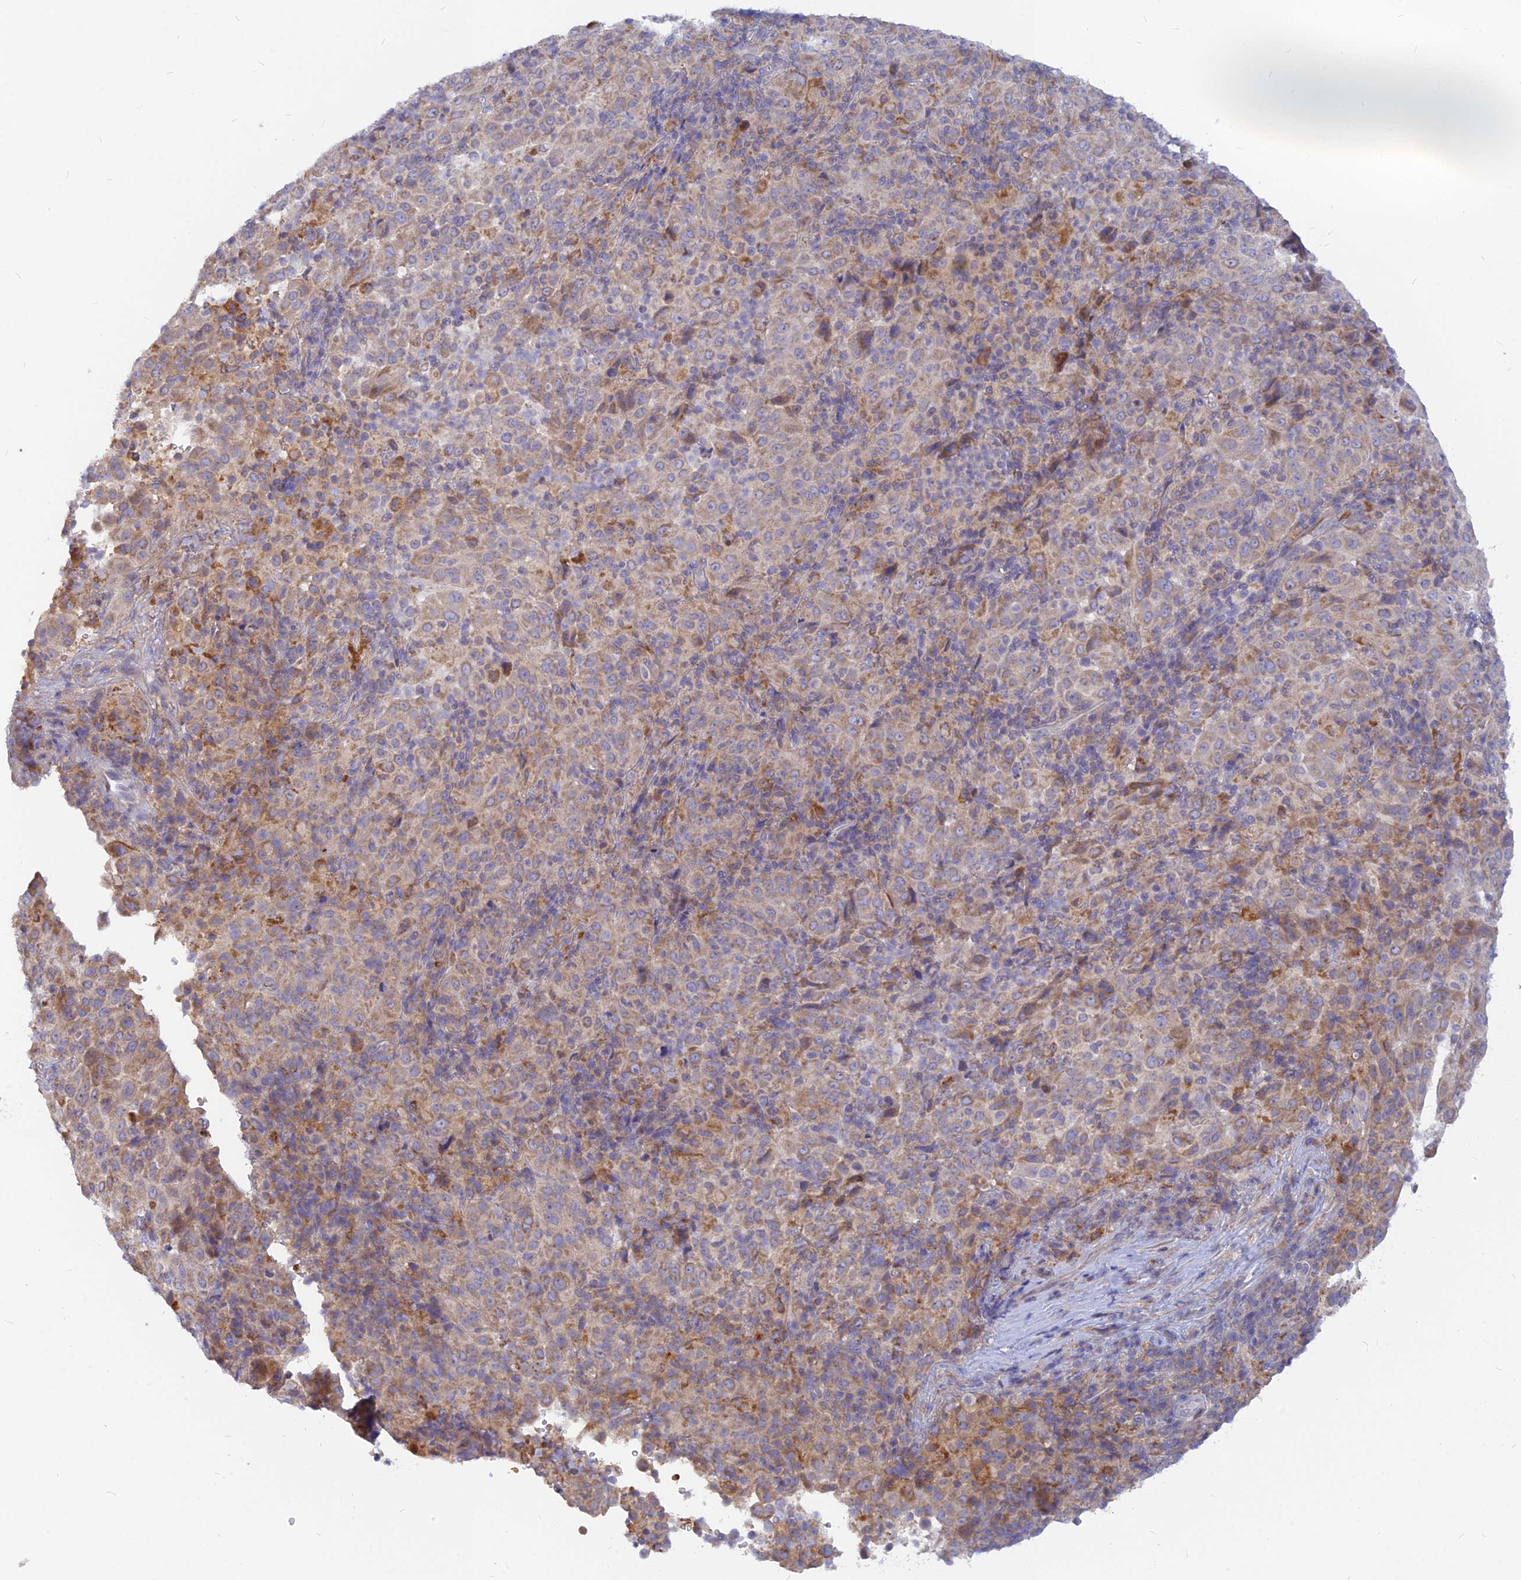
{"staining": {"intensity": "weak", "quantity": "25%-75%", "location": "cytoplasmic/membranous"}, "tissue": "pancreatic cancer", "cell_type": "Tumor cells", "image_type": "cancer", "snomed": [{"axis": "morphology", "description": "Adenocarcinoma, NOS"}, {"axis": "topography", "description": "Pancreas"}], "caption": "A low amount of weak cytoplasmic/membranous staining is identified in about 25%-75% of tumor cells in adenocarcinoma (pancreatic) tissue. Nuclei are stained in blue.", "gene": "CACNA1B", "patient": {"sex": "male", "age": 63}}